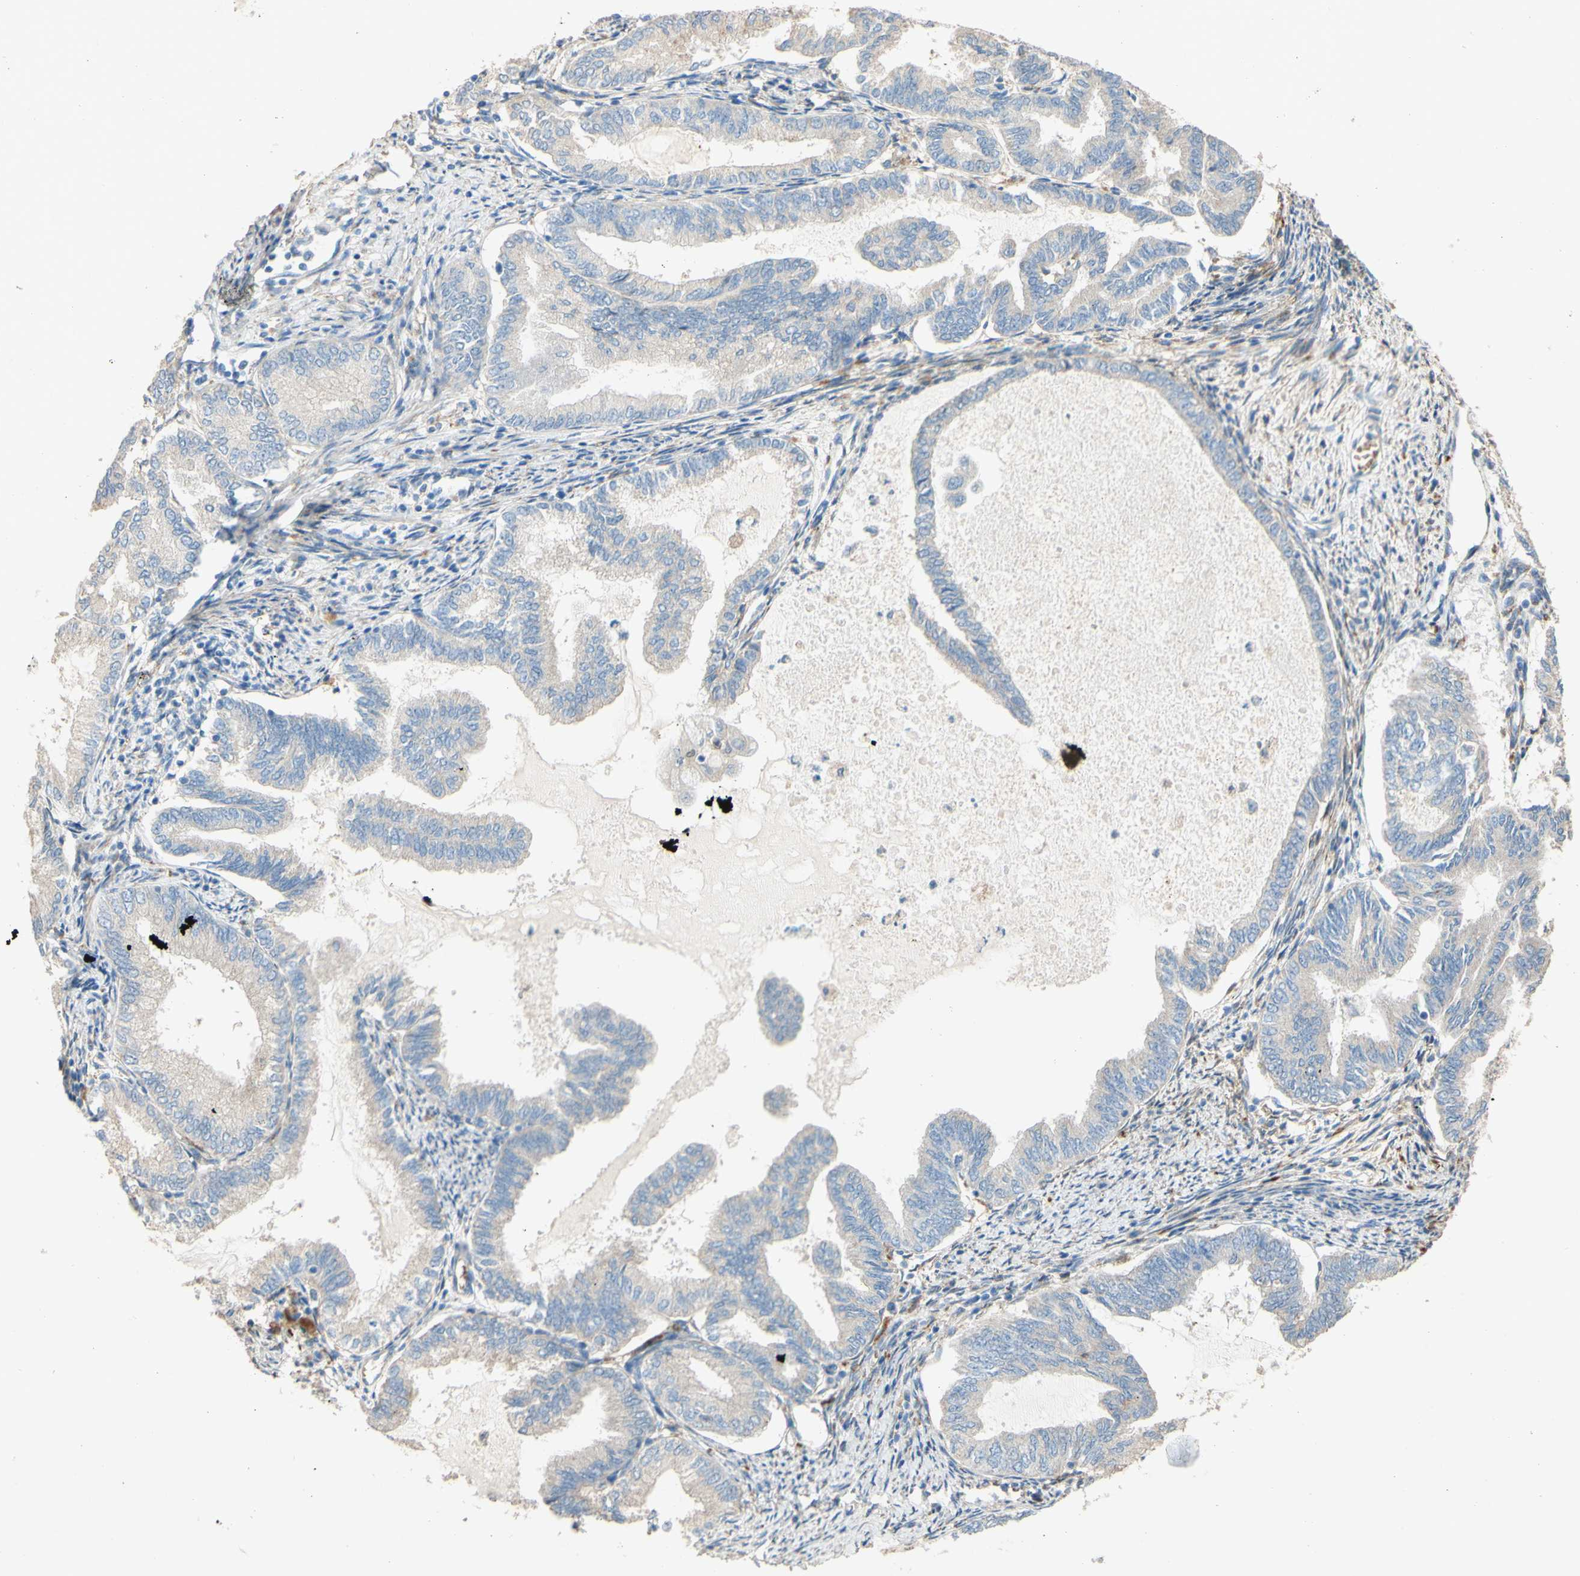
{"staining": {"intensity": "negative", "quantity": "none", "location": "none"}, "tissue": "endometrial cancer", "cell_type": "Tumor cells", "image_type": "cancer", "snomed": [{"axis": "morphology", "description": "Adenocarcinoma, NOS"}, {"axis": "topography", "description": "Endometrium"}], "caption": "This is a photomicrograph of IHC staining of adenocarcinoma (endometrial), which shows no positivity in tumor cells.", "gene": "DKK3", "patient": {"sex": "female", "age": 86}}